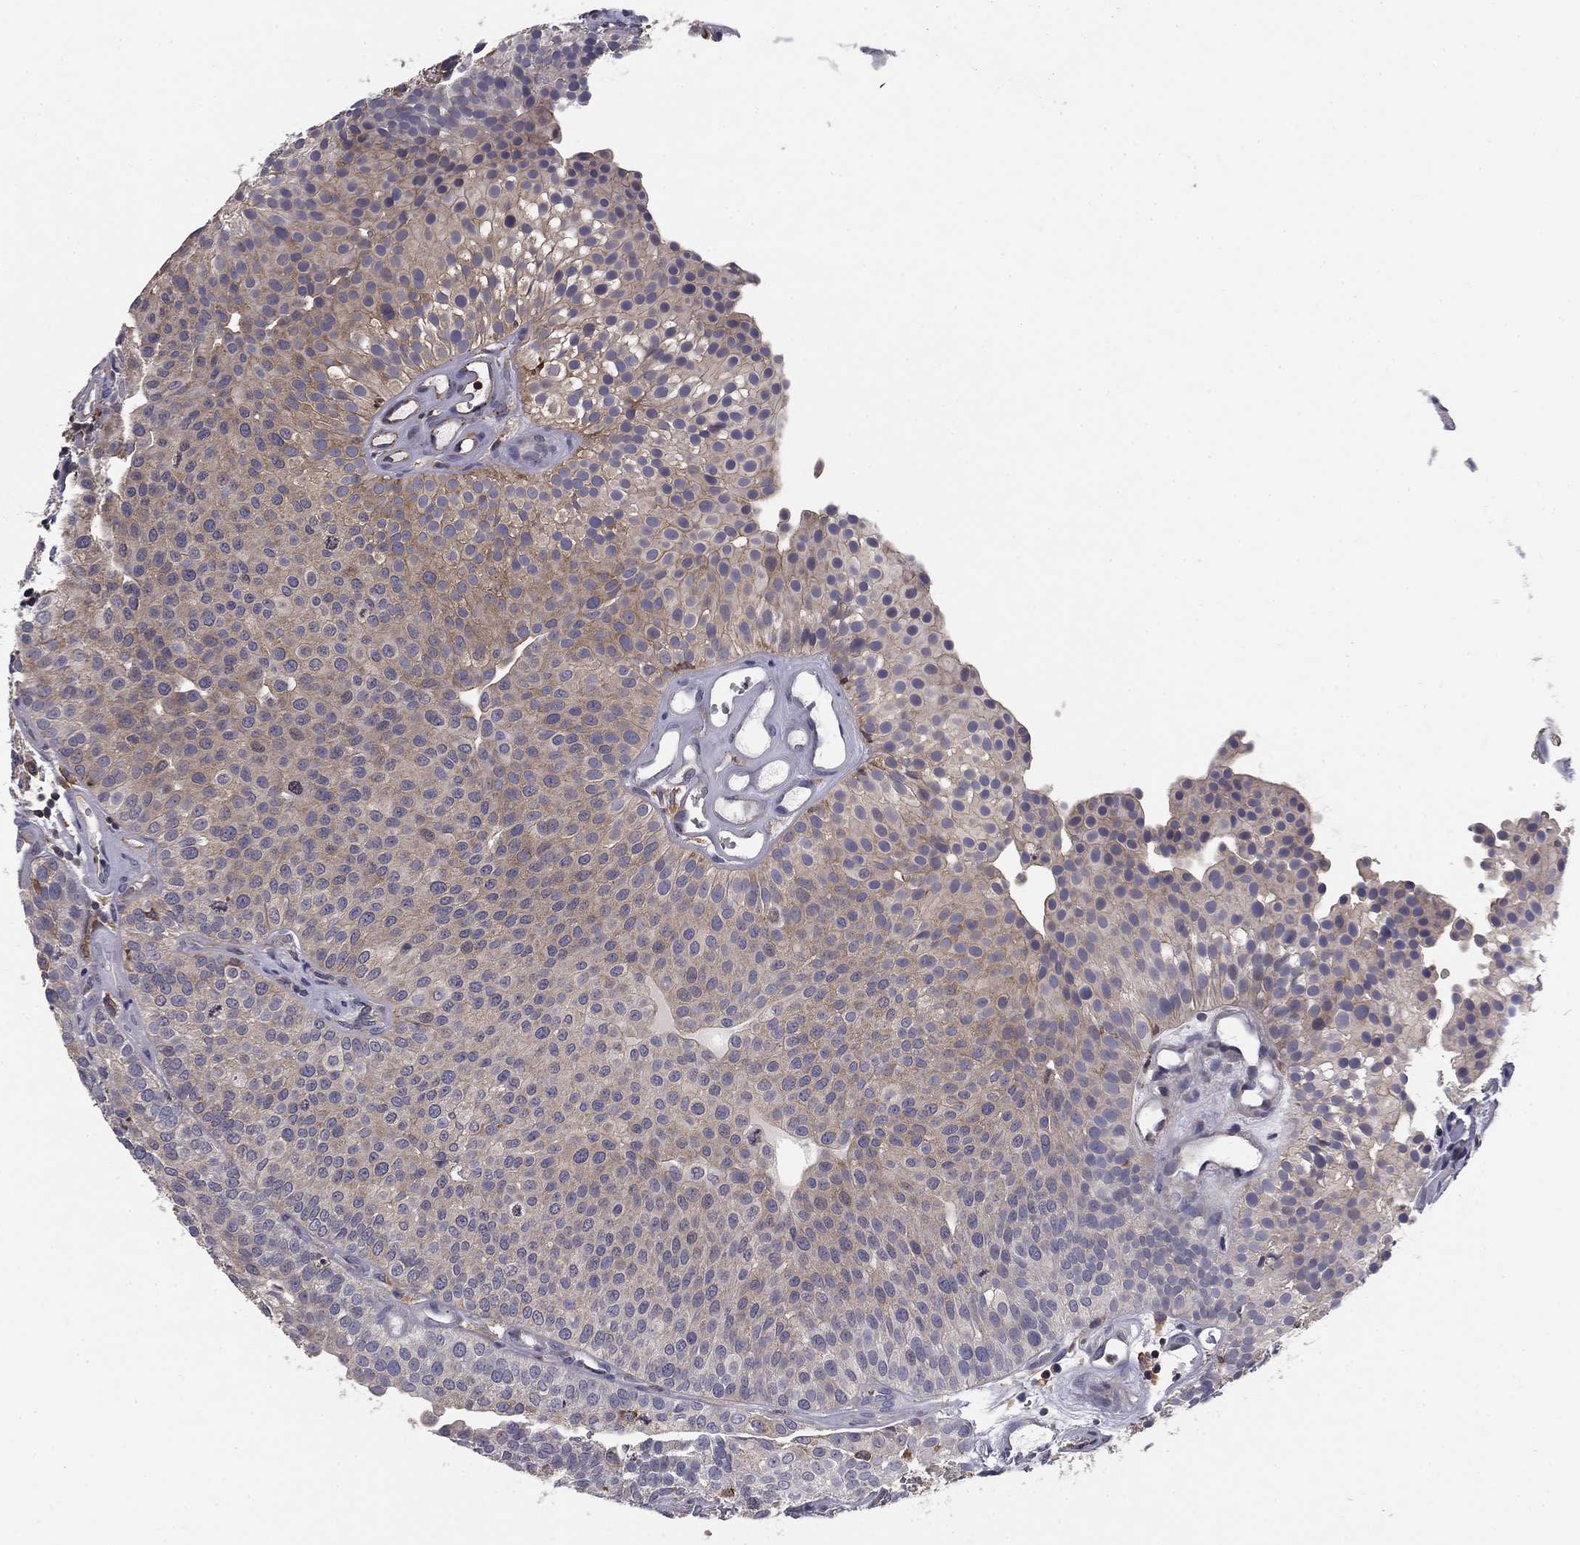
{"staining": {"intensity": "weak", "quantity": "<25%", "location": "cytoplasmic/membranous"}, "tissue": "urothelial cancer", "cell_type": "Tumor cells", "image_type": "cancer", "snomed": [{"axis": "morphology", "description": "Urothelial carcinoma, Low grade"}, {"axis": "topography", "description": "Urinary bladder"}], "caption": "Urothelial cancer was stained to show a protein in brown. There is no significant positivity in tumor cells.", "gene": "PLCB2", "patient": {"sex": "female", "age": 87}}